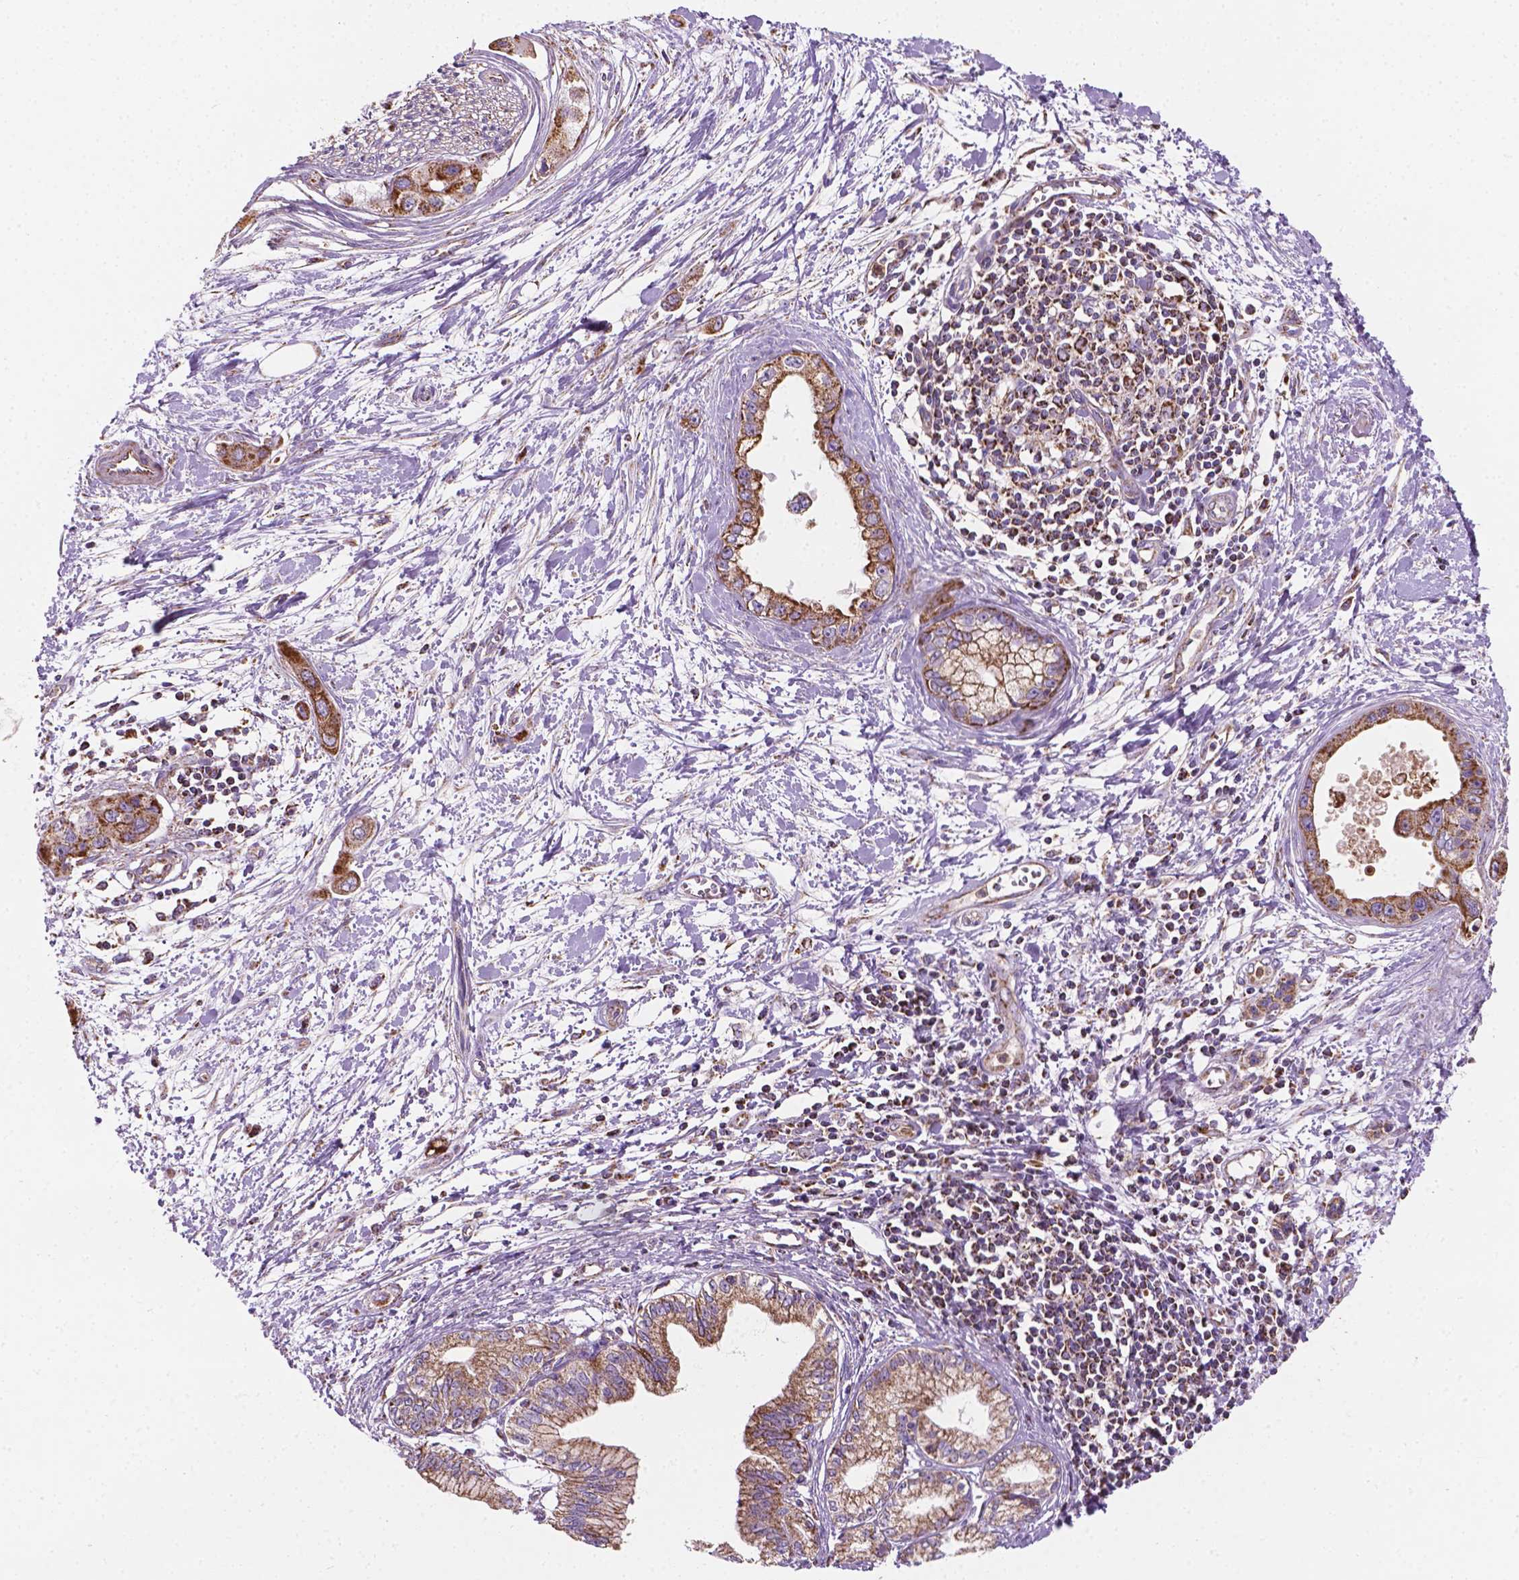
{"staining": {"intensity": "strong", "quantity": ">75%", "location": "cytoplasmic/membranous"}, "tissue": "pancreatic cancer", "cell_type": "Tumor cells", "image_type": "cancer", "snomed": [{"axis": "morphology", "description": "Adenocarcinoma, NOS"}, {"axis": "topography", "description": "Pancreas"}], "caption": "DAB (3,3'-diaminobenzidine) immunohistochemical staining of human pancreatic cancer (adenocarcinoma) reveals strong cytoplasmic/membranous protein expression in approximately >75% of tumor cells.", "gene": "PIBF1", "patient": {"sex": "male", "age": 60}}